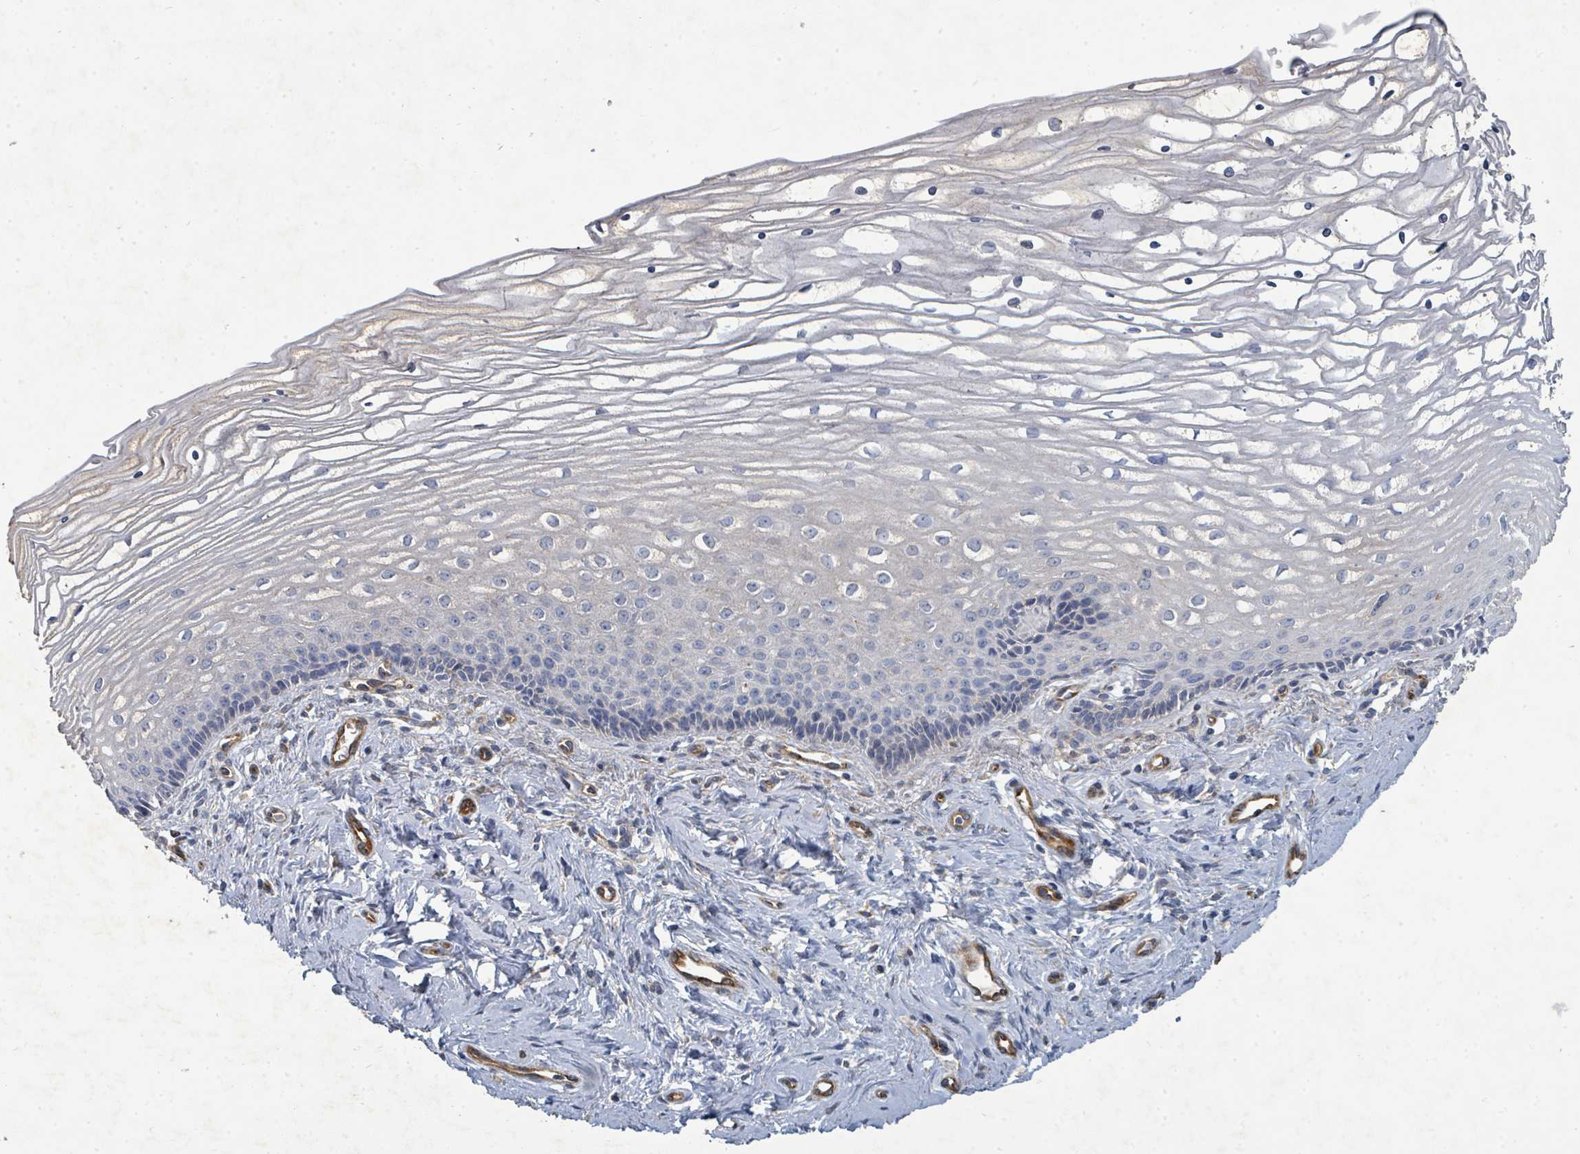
{"staining": {"intensity": "negative", "quantity": "none", "location": "none"}, "tissue": "cervix", "cell_type": "Glandular cells", "image_type": "normal", "snomed": [{"axis": "morphology", "description": "Normal tissue, NOS"}, {"axis": "topography", "description": "Cervix"}], "caption": "Immunohistochemical staining of unremarkable human cervix demonstrates no significant positivity in glandular cells. (Immunohistochemistry (ihc), brightfield microscopy, high magnification).", "gene": "IFIT1", "patient": {"sex": "female", "age": 47}}